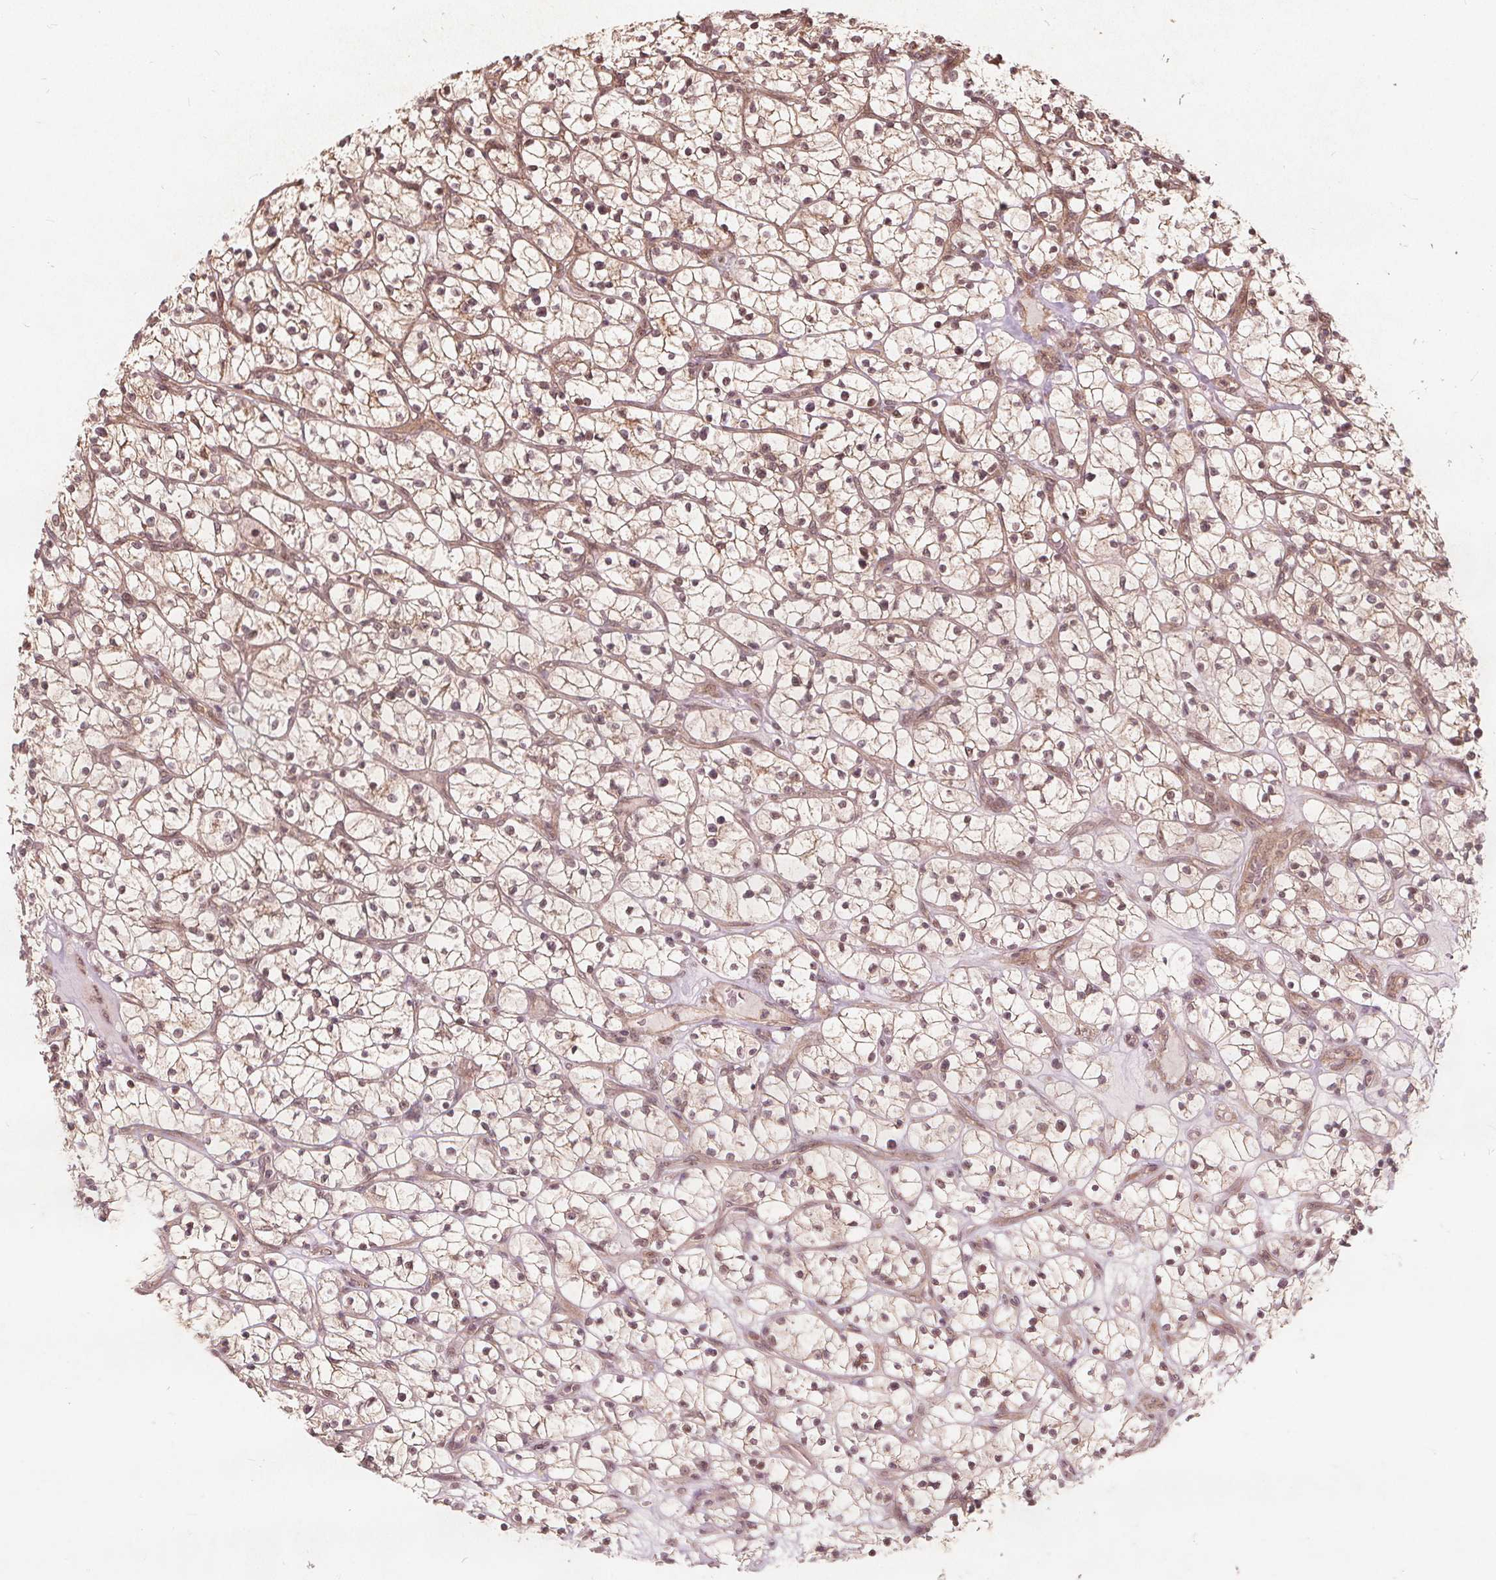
{"staining": {"intensity": "weak", "quantity": ">75%", "location": "cytoplasmic/membranous,nuclear"}, "tissue": "renal cancer", "cell_type": "Tumor cells", "image_type": "cancer", "snomed": [{"axis": "morphology", "description": "Adenocarcinoma, NOS"}, {"axis": "topography", "description": "Kidney"}], "caption": "DAB (3,3'-diaminobenzidine) immunohistochemical staining of renal adenocarcinoma exhibits weak cytoplasmic/membranous and nuclear protein expression in about >75% of tumor cells. (Stains: DAB in brown, nuclei in blue, Microscopy: brightfield microscopy at high magnification).", "gene": "PPP1CB", "patient": {"sex": "female", "age": 64}}